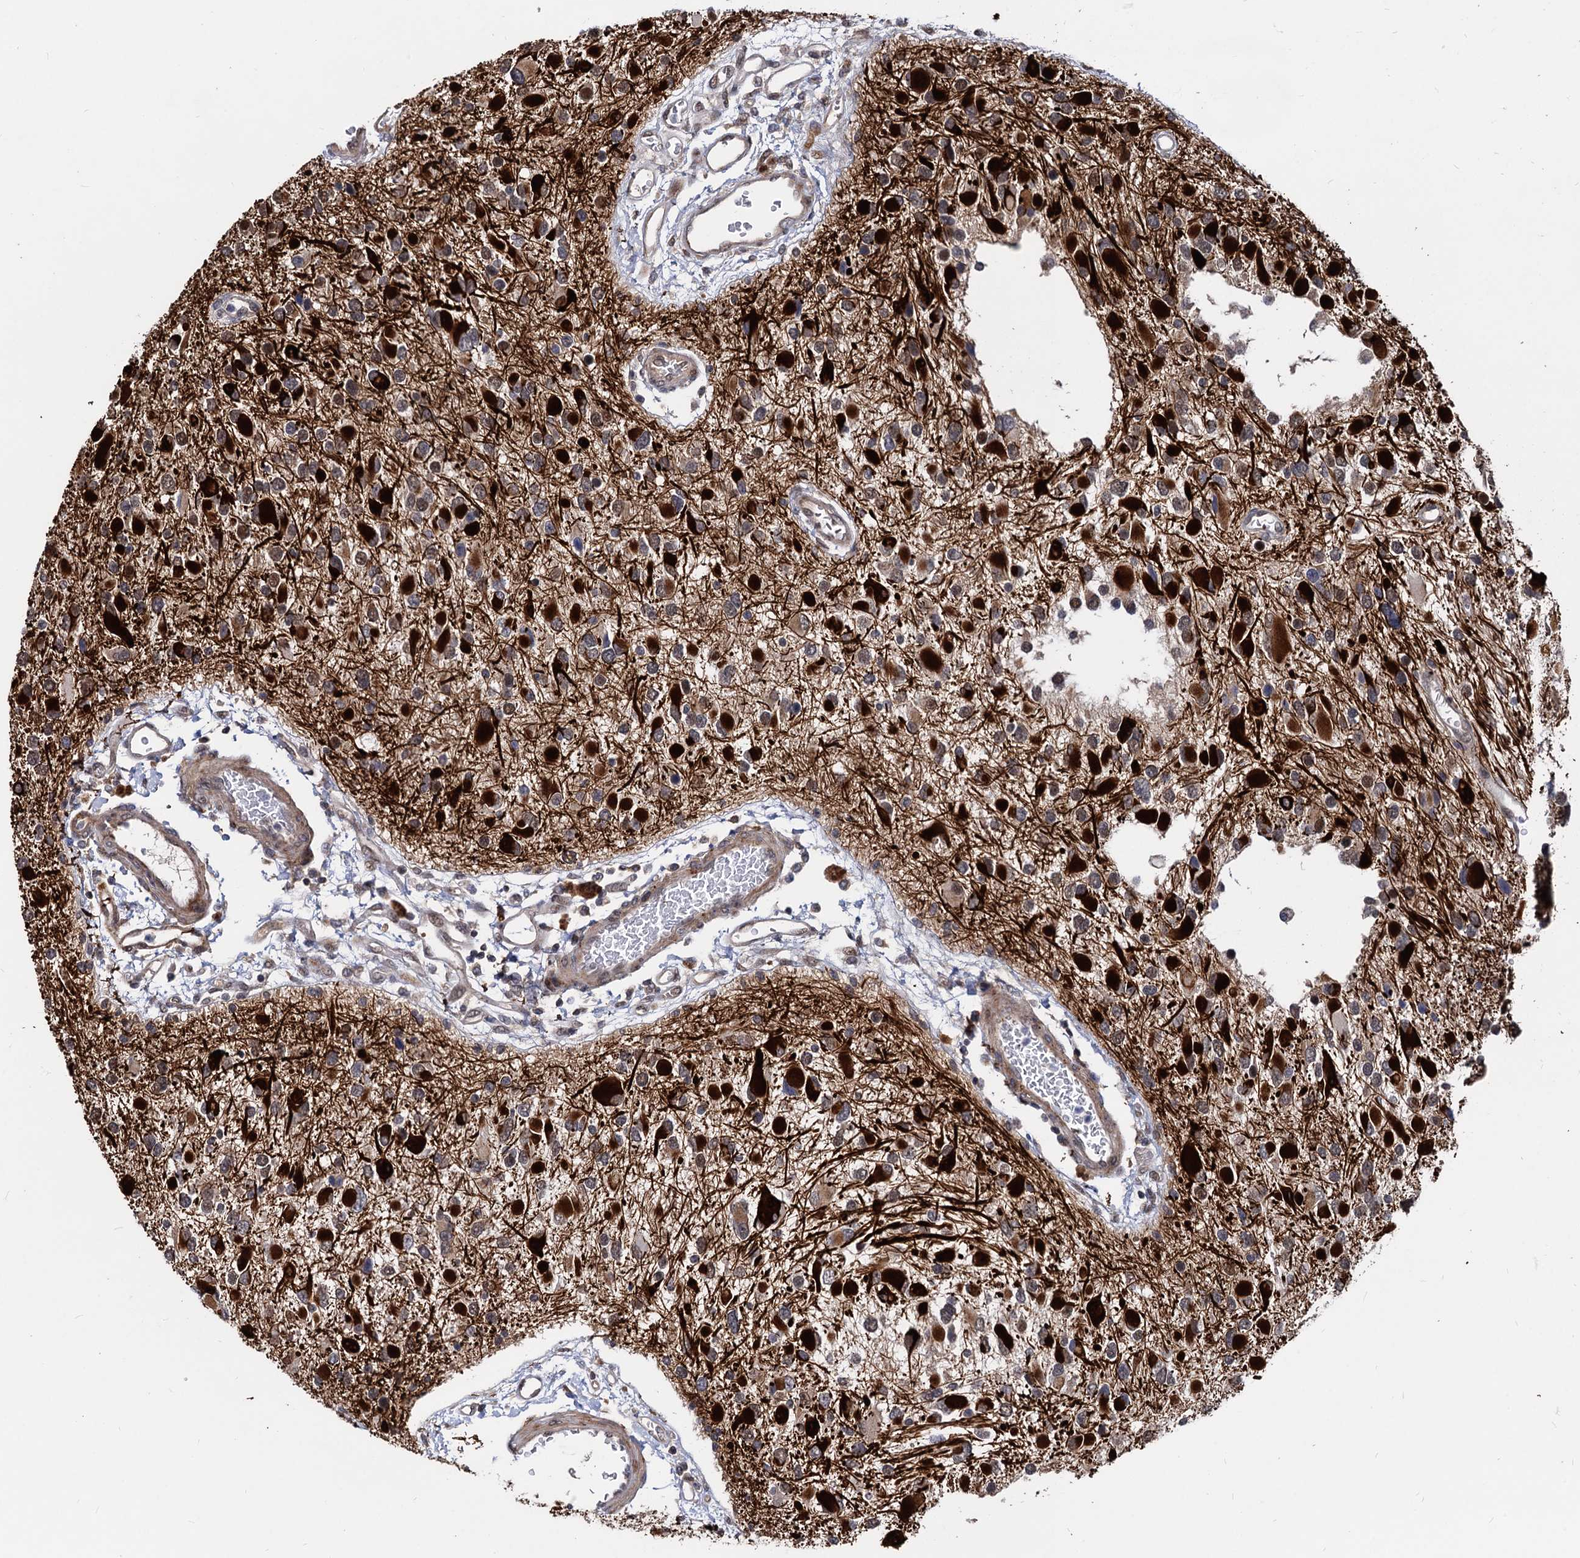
{"staining": {"intensity": "strong", "quantity": ">75%", "location": "cytoplasmic/membranous,nuclear"}, "tissue": "glioma", "cell_type": "Tumor cells", "image_type": "cancer", "snomed": [{"axis": "morphology", "description": "Glioma, malignant, High grade"}, {"axis": "topography", "description": "Brain"}], "caption": "Human glioma stained with a protein marker exhibits strong staining in tumor cells.", "gene": "PSMD4", "patient": {"sex": "male", "age": 53}}